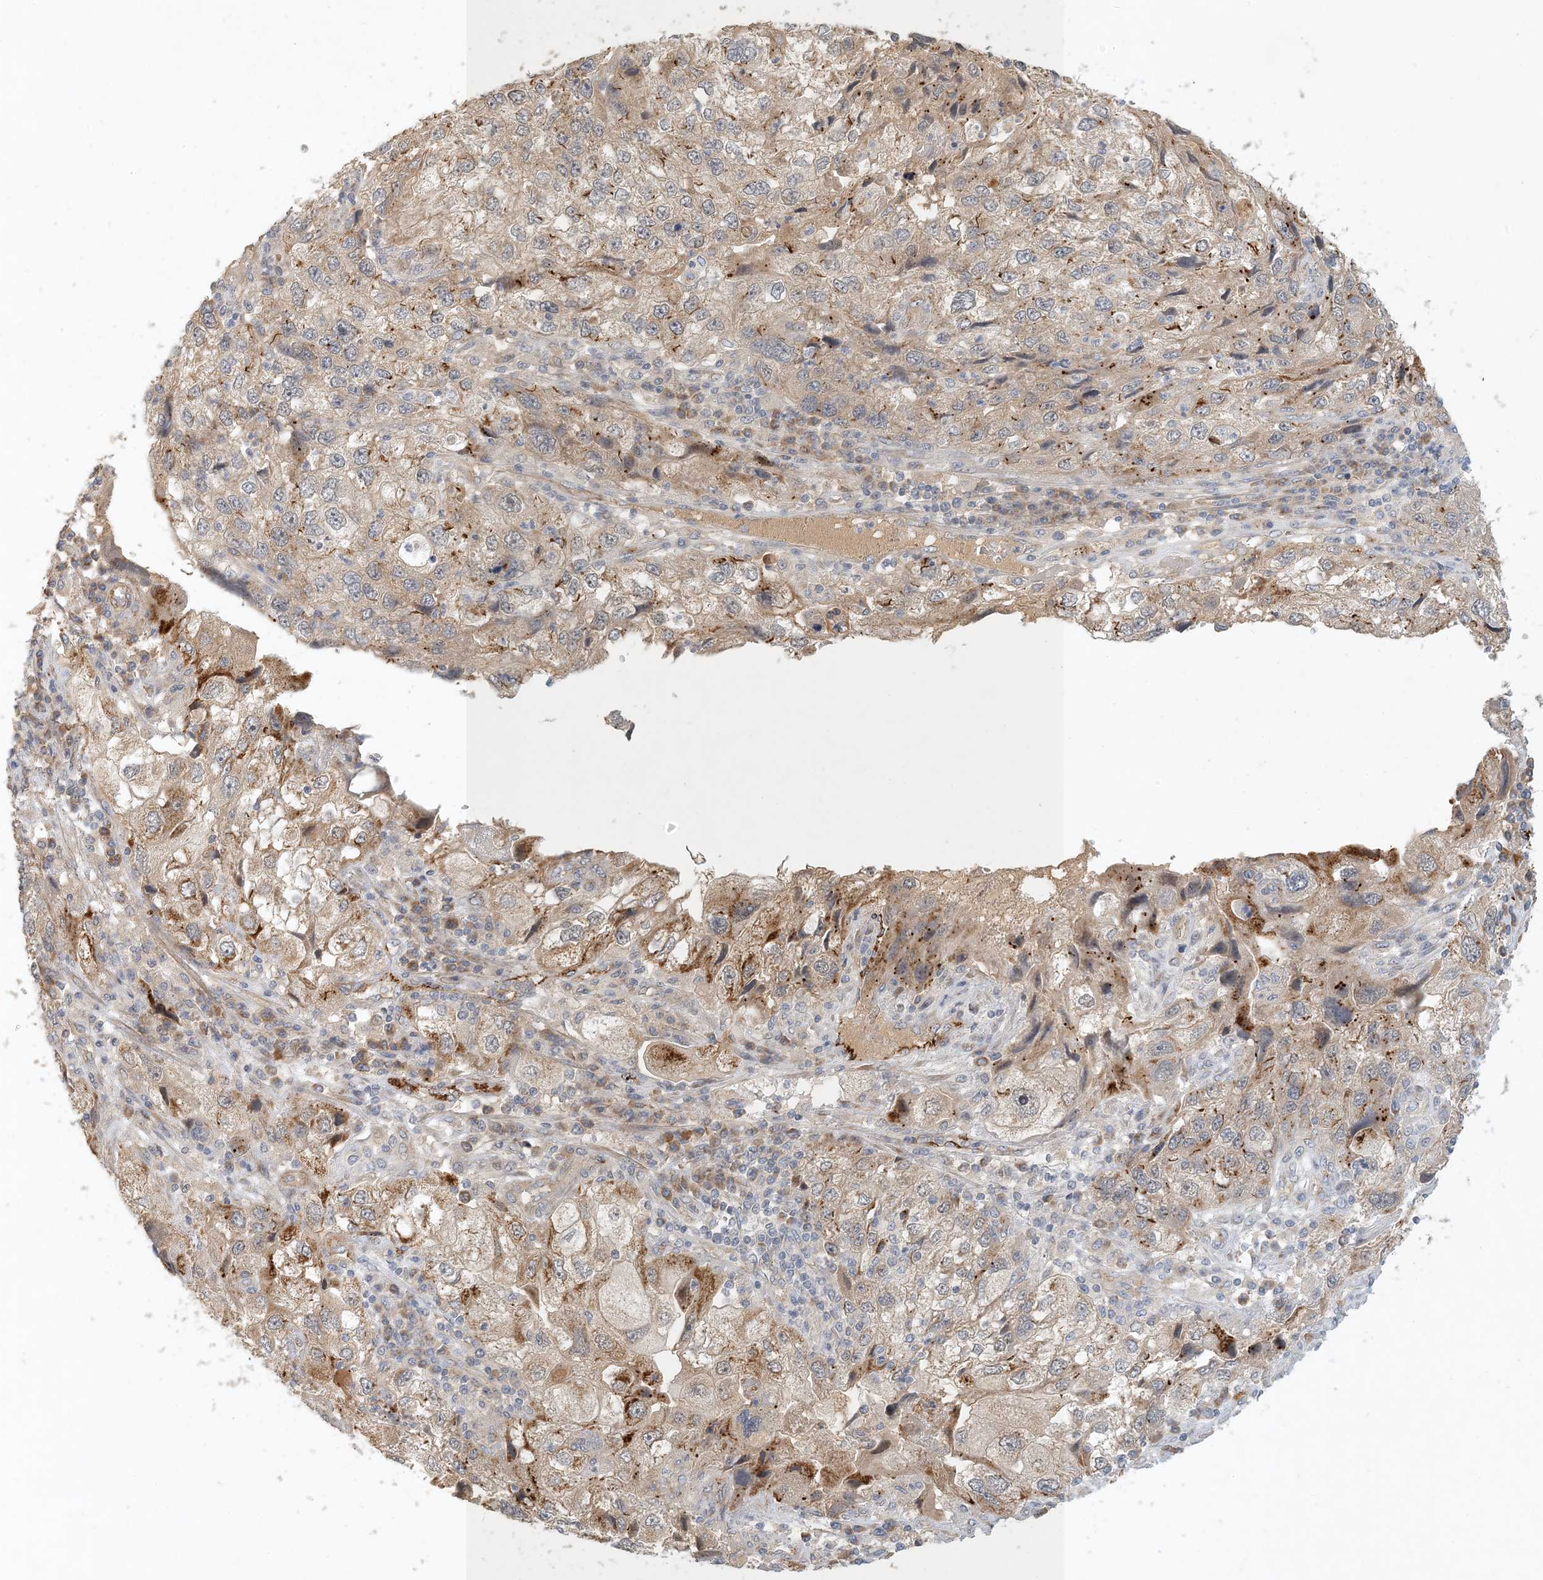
{"staining": {"intensity": "weak", "quantity": "25%-75%", "location": "cytoplasmic/membranous"}, "tissue": "endometrial cancer", "cell_type": "Tumor cells", "image_type": "cancer", "snomed": [{"axis": "morphology", "description": "Adenocarcinoma, NOS"}, {"axis": "topography", "description": "Endometrium"}], "caption": "A brown stain shows weak cytoplasmic/membranous positivity of a protein in human endometrial cancer tumor cells.", "gene": "ZBTB3", "patient": {"sex": "female", "age": 49}}